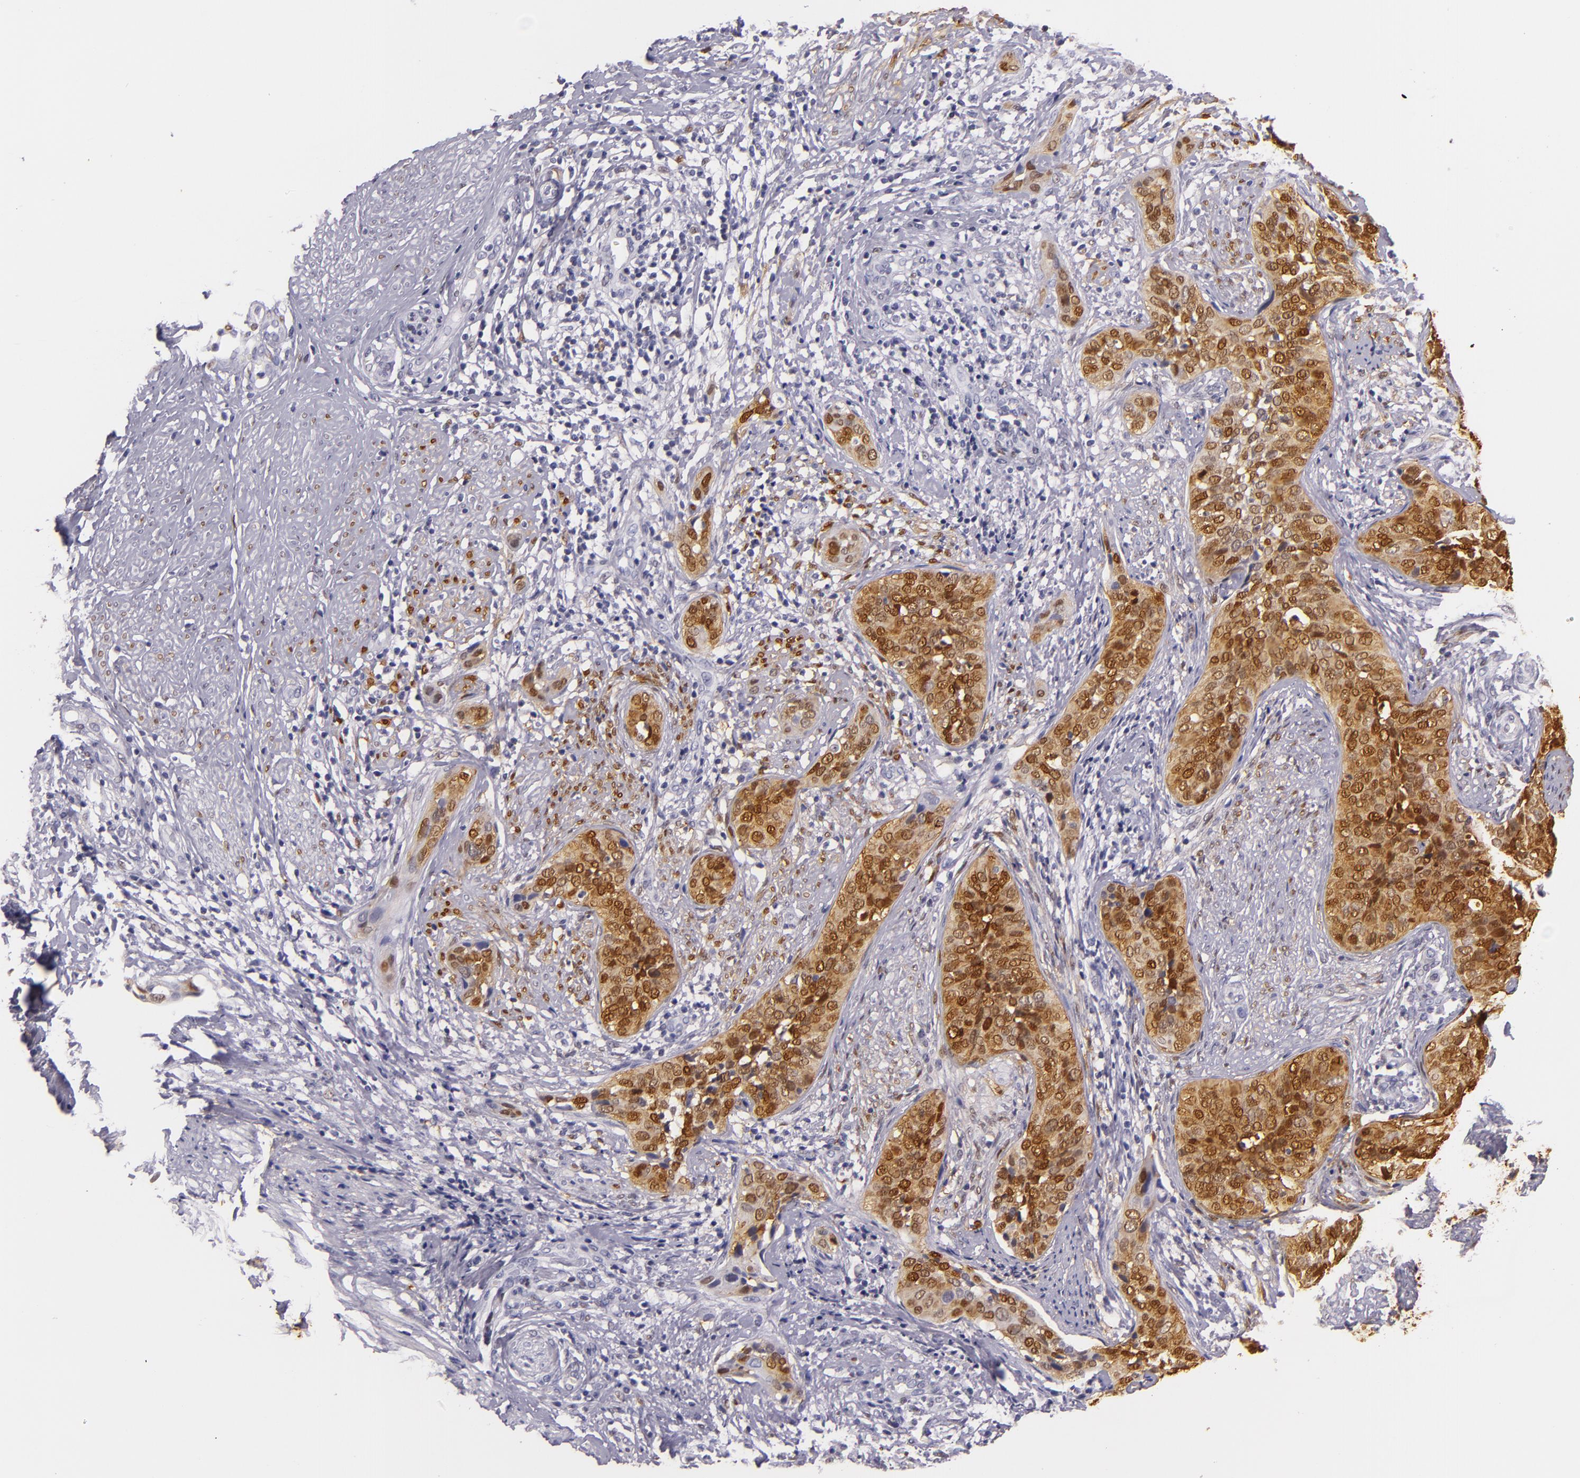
{"staining": {"intensity": "strong", "quantity": ">75%", "location": "nuclear"}, "tissue": "cervical cancer", "cell_type": "Tumor cells", "image_type": "cancer", "snomed": [{"axis": "morphology", "description": "Squamous cell carcinoma, NOS"}, {"axis": "topography", "description": "Cervix"}], "caption": "DAB (3,3'-diaminobenzidine) immunohistochemical staining of squamous cell carcinoma (cervical) demonstrates strong nuclear protein positivity in approximately >75% of tumor cells. Using DAB (brown) and hematoxylin (blue) stains, captured at high magnification using brightfield microscopy.", "gene": "MT1A", "patient": {"sex": "female", "age": 31}}